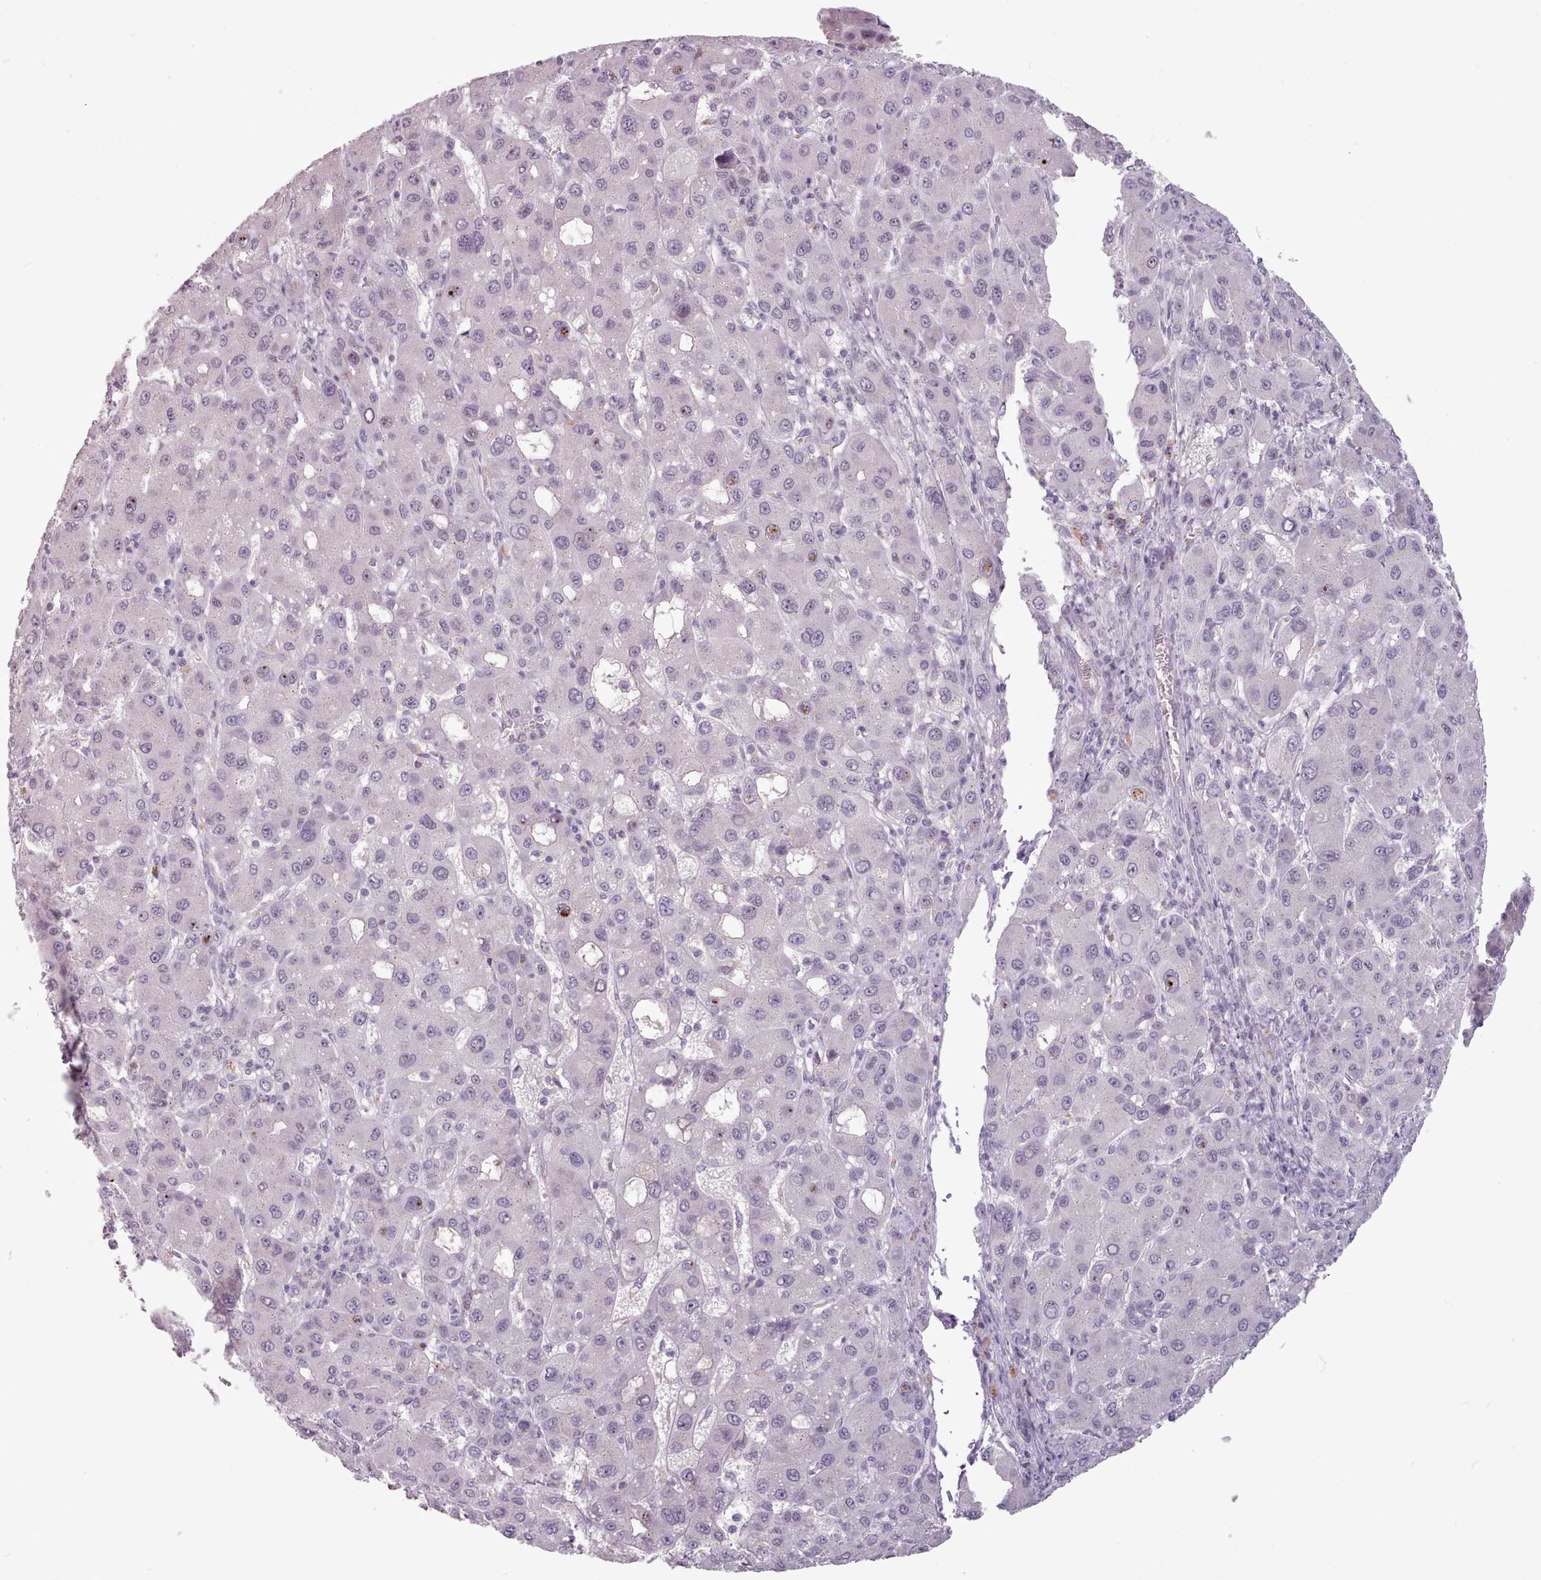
{"staining": {"intensity": "negative", "quantity": "none", "location": "none"}, "tissue": "liver cancer", "cell_type": "Tumor cells", "image_type": "cancer", "snomed": [{"axis": "morphology", "description": "Carcinoma, Hepatocellular, NOS"}, {"axis": "topography", "description": "Liver"}], "caption": "Immunohistochemistry of human liver cancer exhibits no positivity in tumor cells.", "gene": "PBX4", "patient": {"sex": "male", "age": 55}}